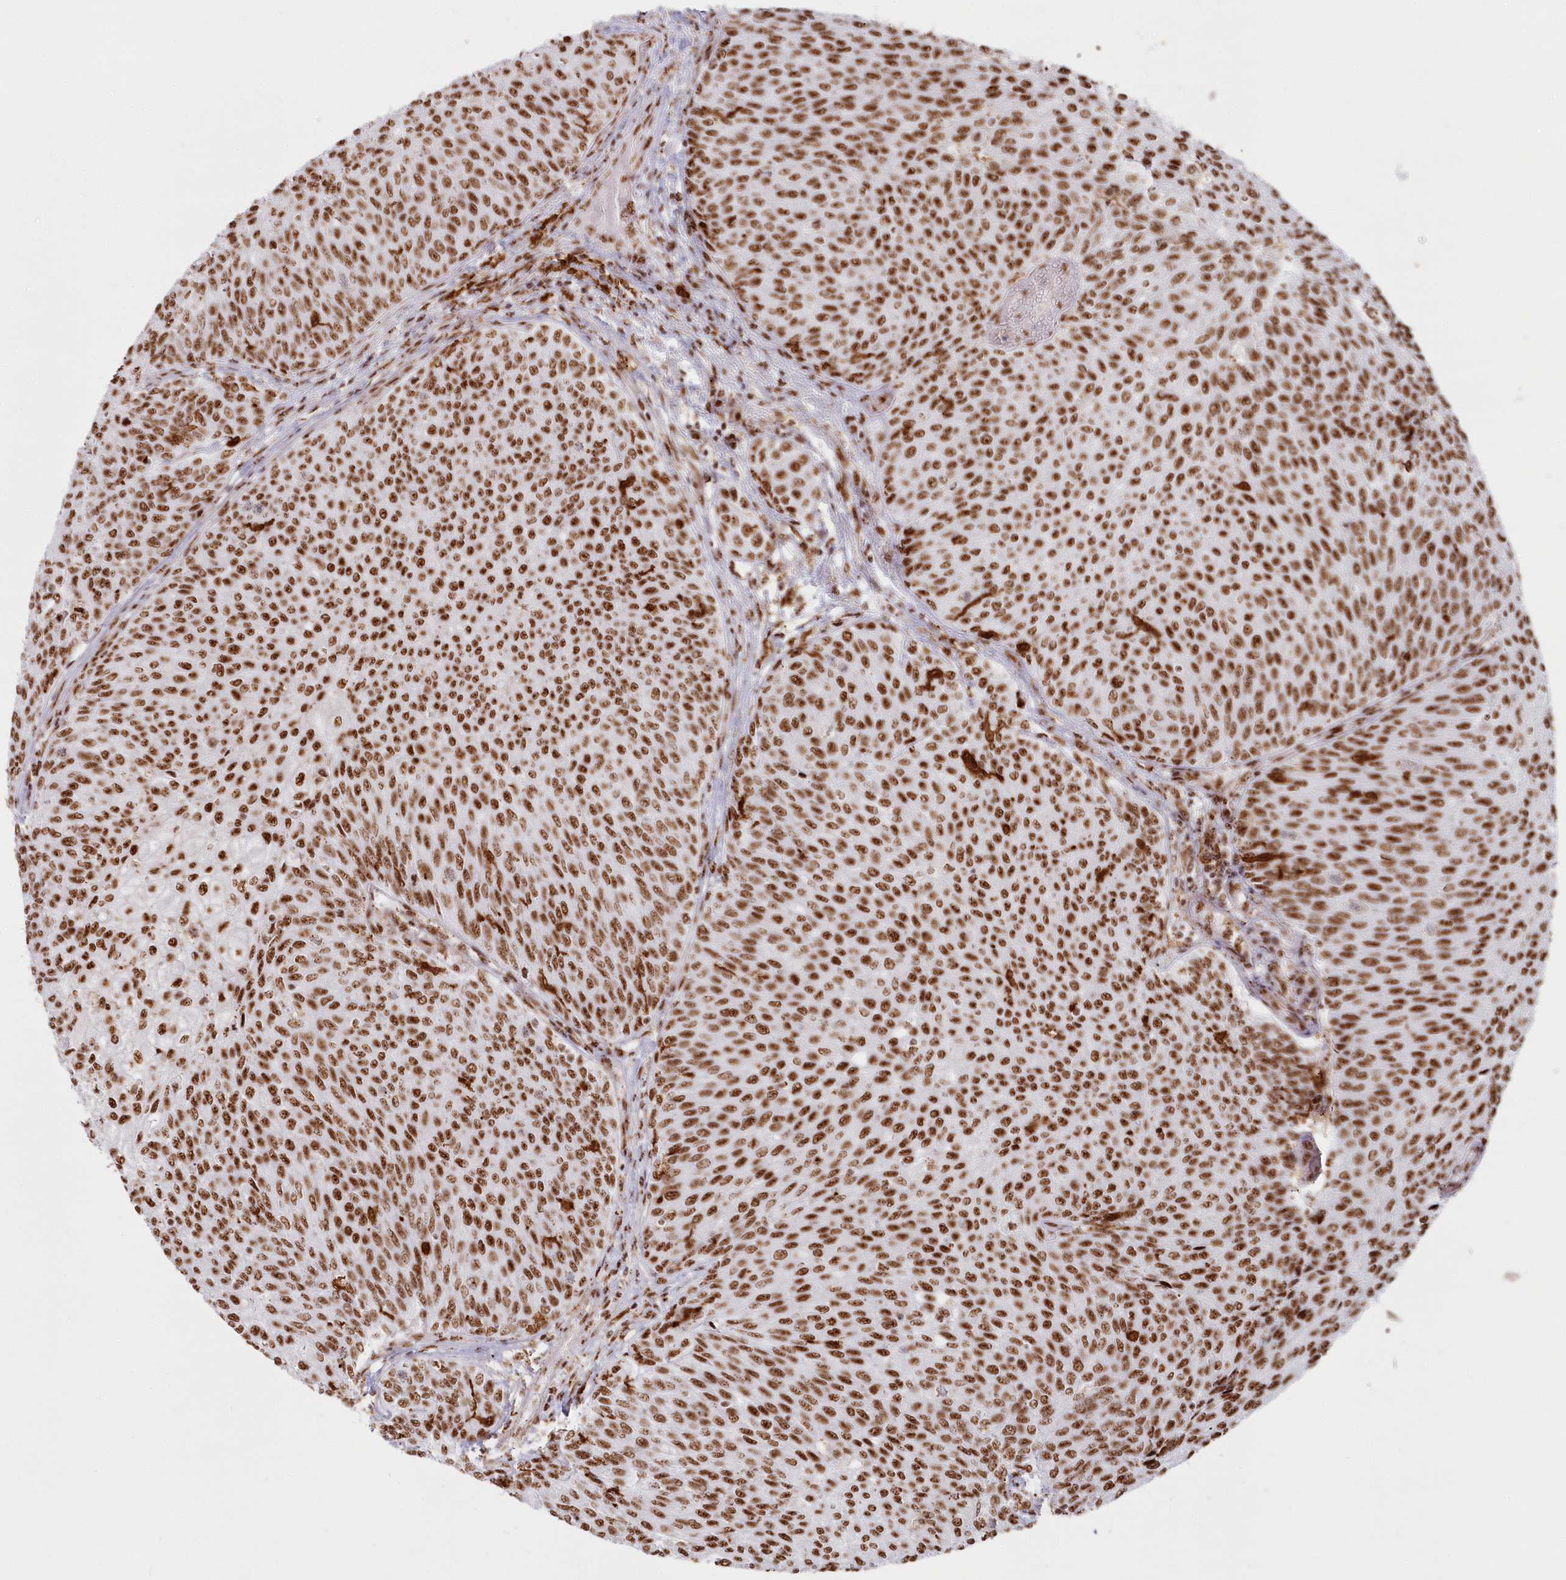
{"staining": {"intensity": "strong", "quantity": ">75%", "location": "nuclear"}, "tissue": "urothelial cancer", "cell_type": "Tumor cells", "image_type": "cancer", "snomed": [{"axis": "morphology", "description": "Urothelial carcinoma, Low grade"}, {"axis": "topography", "description": "Urinary bladder"}], "caption": "Strong nuclear protein positivity is present in about >75% of tumor cells in urothelial cancer. Using DAB (3,3'-diaminobenzidine) (brown) and hematoxylin (blue) stains, captured at high magnification using brightfield microscopy.", "gene": "DDX46", "patient": {"sex": "female", "age": 79}}